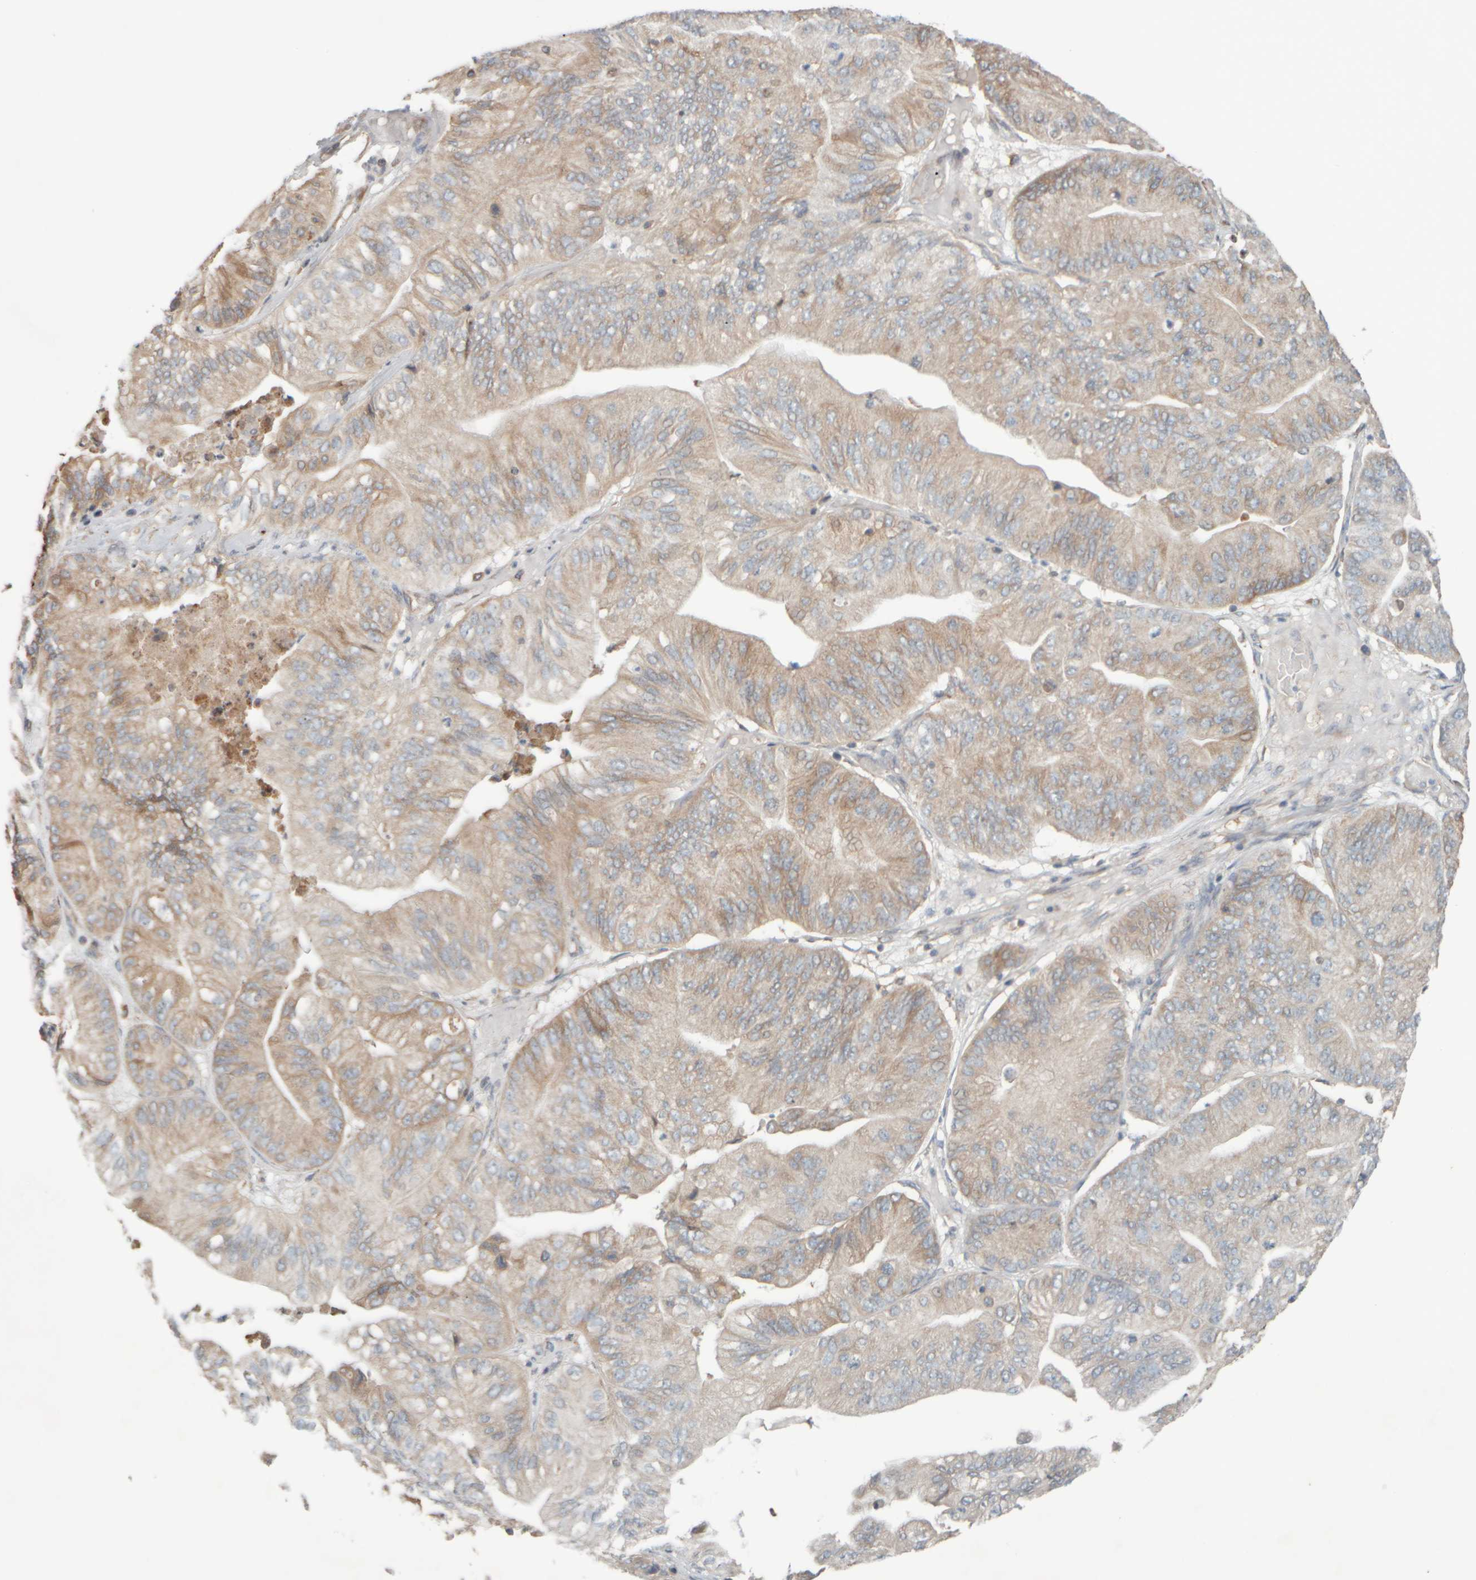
{"staining": {"intensity": "weak", "quantity": "<25%", "location": "cytoplasmic/membranous"}, "tissue": "ovarian cancer", "cell_type": "Tumor cells", "image_type": "cancer", "snomed": [{"axis": "morphology", "description": "Cystadenocarcinoma, mucinous, NOS"}, {"axis": "topography", "description": "Ovary"}], "caption": "Photomicrograph shows no significant protein staining in tumor cells of ovarian mucinous cystadenocarcinoma.", "gene": "EIF2B3", "patient": {"sex": "female", "age": 61}}